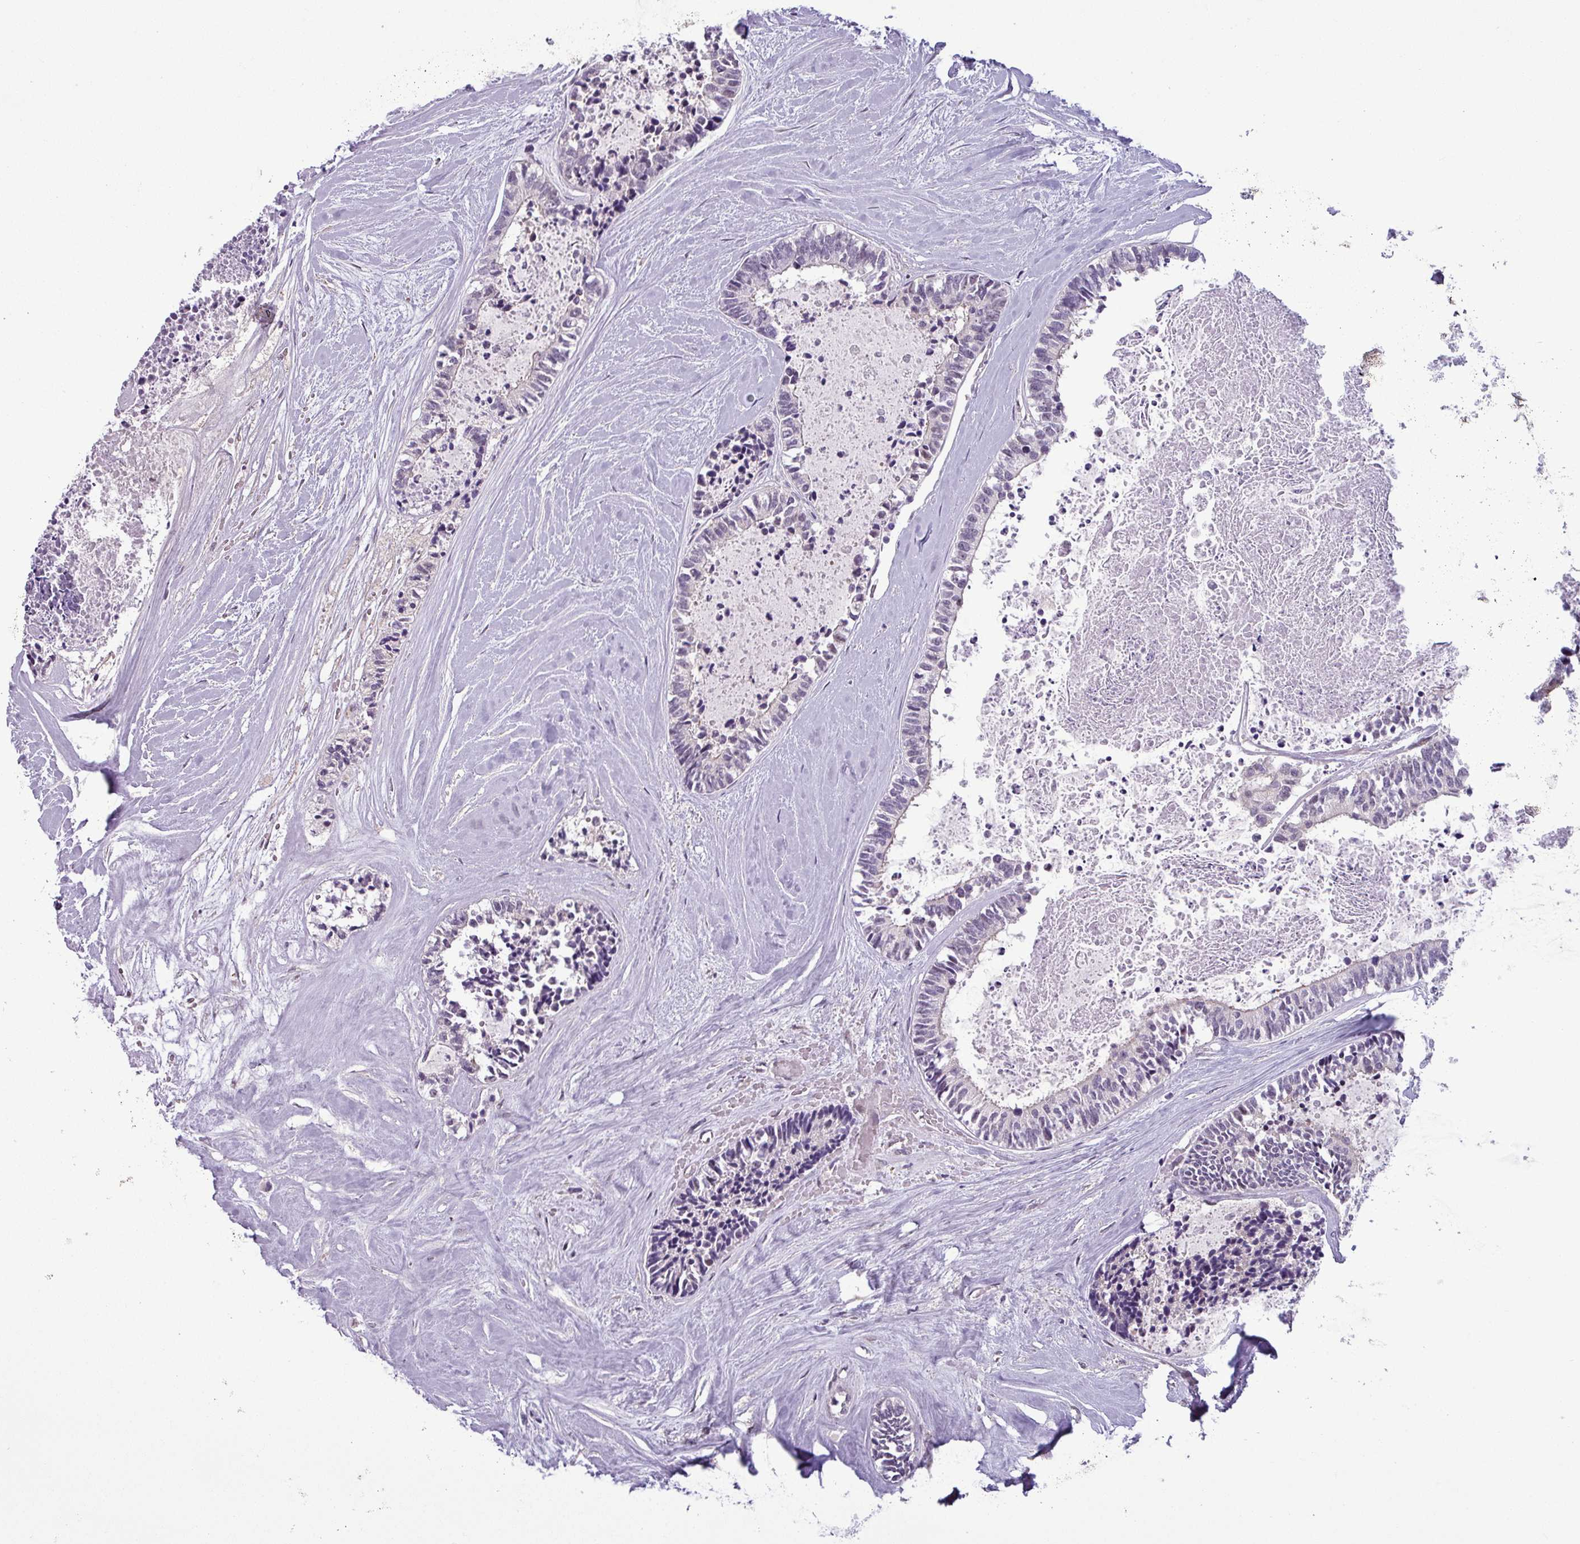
{"staining": {"intensity": "negative", "quantity": "none", "location": "none"}, "tissue": "colorectal cancer", "cell_type": "Tumor cells", "image_type": "cancer", "snomed": [{"axis": "morphology", "description": "Adenocarcinoma, NOS"}, {"axis": "topography", "description": "Colon"}, {"axis": "topography", "description": "Rectum"}], "caption": "Human colorectal cancer stained for a protein using immunohistochemistry (IHC) displays no expression in tumor cells.", "gene": "NPFFR1", "patient": {"sex": "male", "age": 57}}